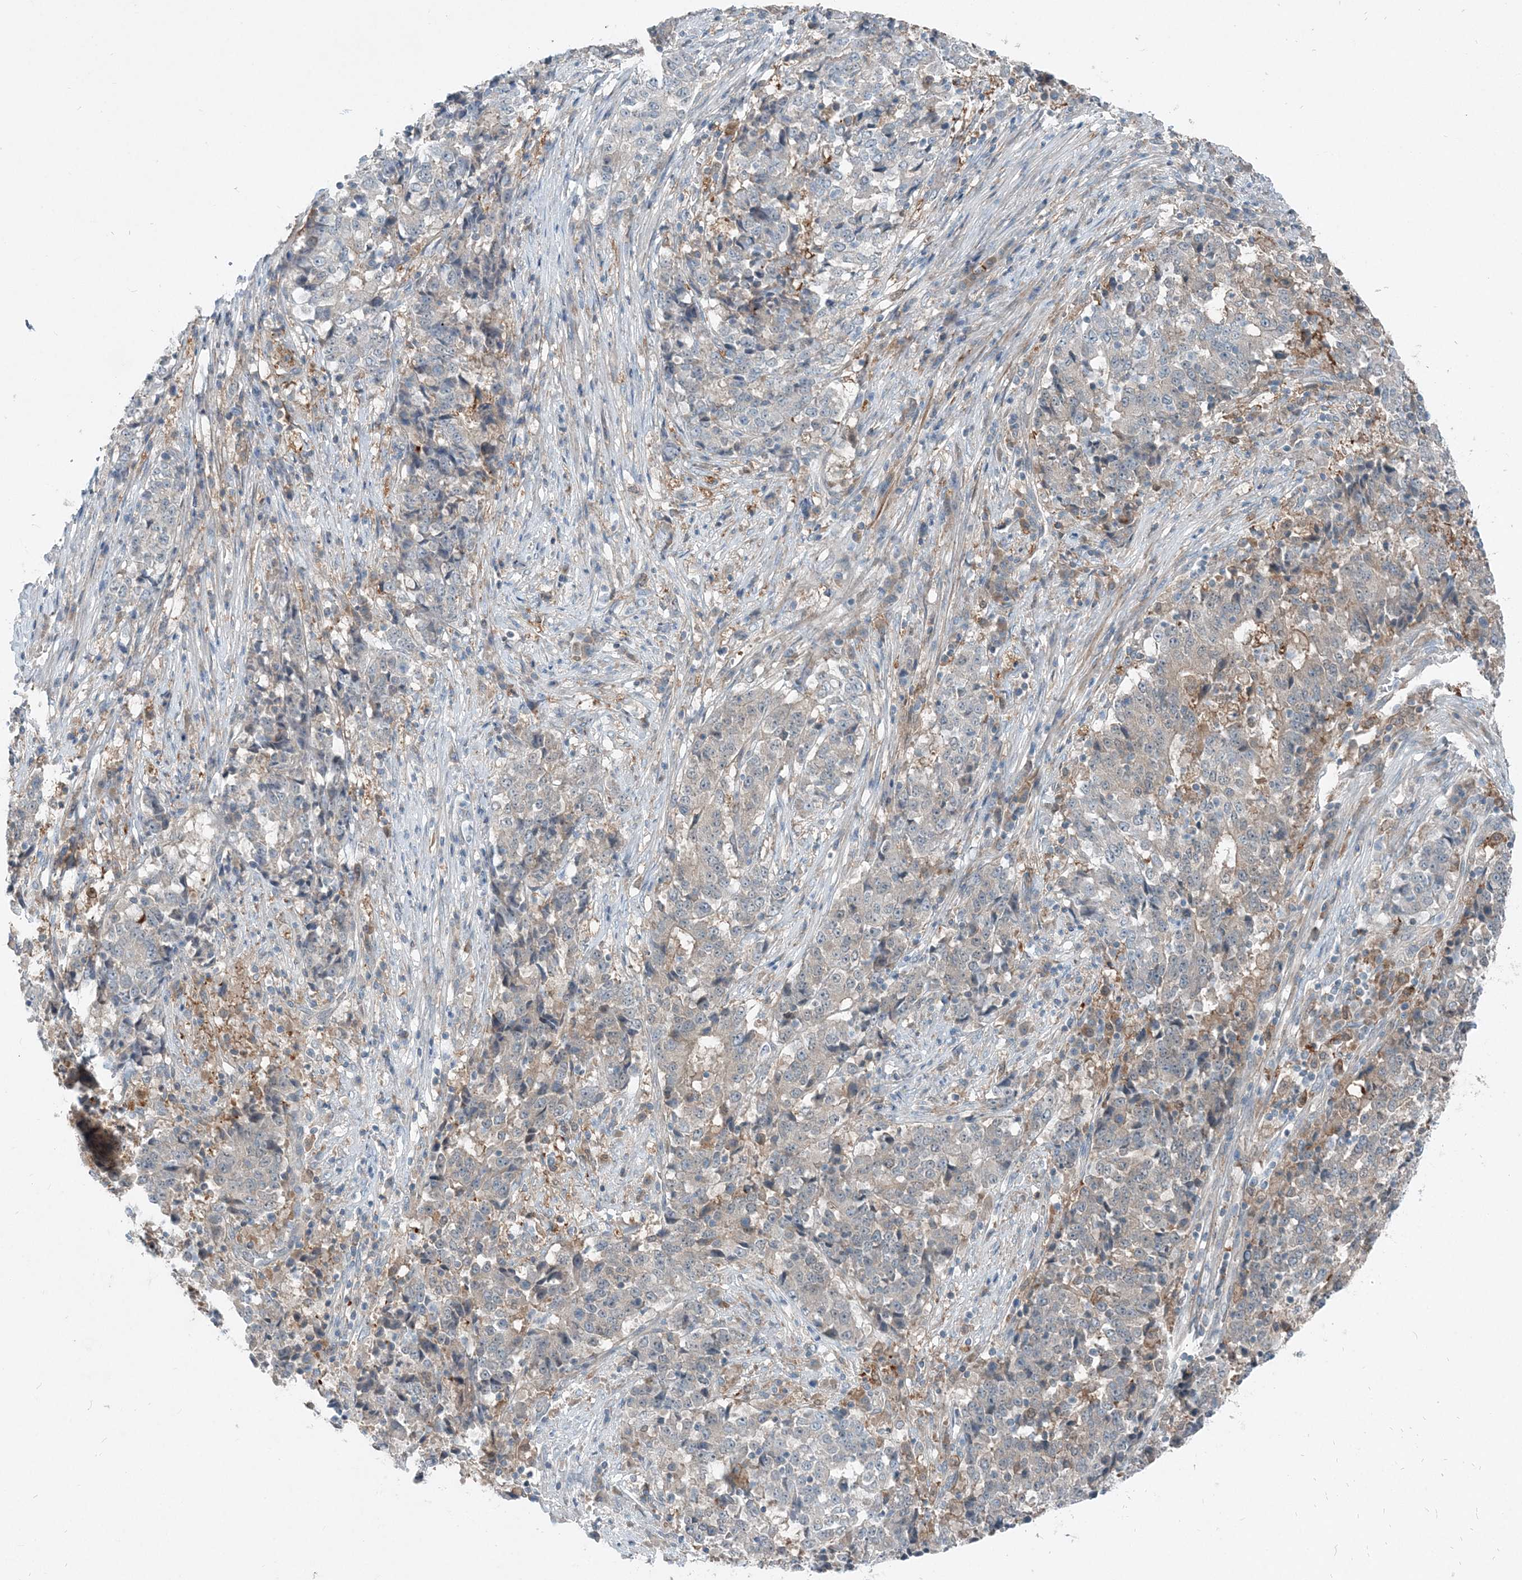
{"staining": {"intensity": "negative", "quantity": "none", "location": "none"}, "tissue": "stomach cancer", "cell_type": "Tumor cells", "image_type": "cancer", "snomed": [{"axis": "morphology", "description": "Adenocarcinoma, NOS"}, {"axis": "topography", "description": "Stomach"}], "caption": "The immunohistochemistry photomicrograph has no significant positivity in tumor cells of stomach cancer (adenocarcinoma) tissue.", "gene": "ARMH1", "patient": {"sex": "male", "age": 59}}